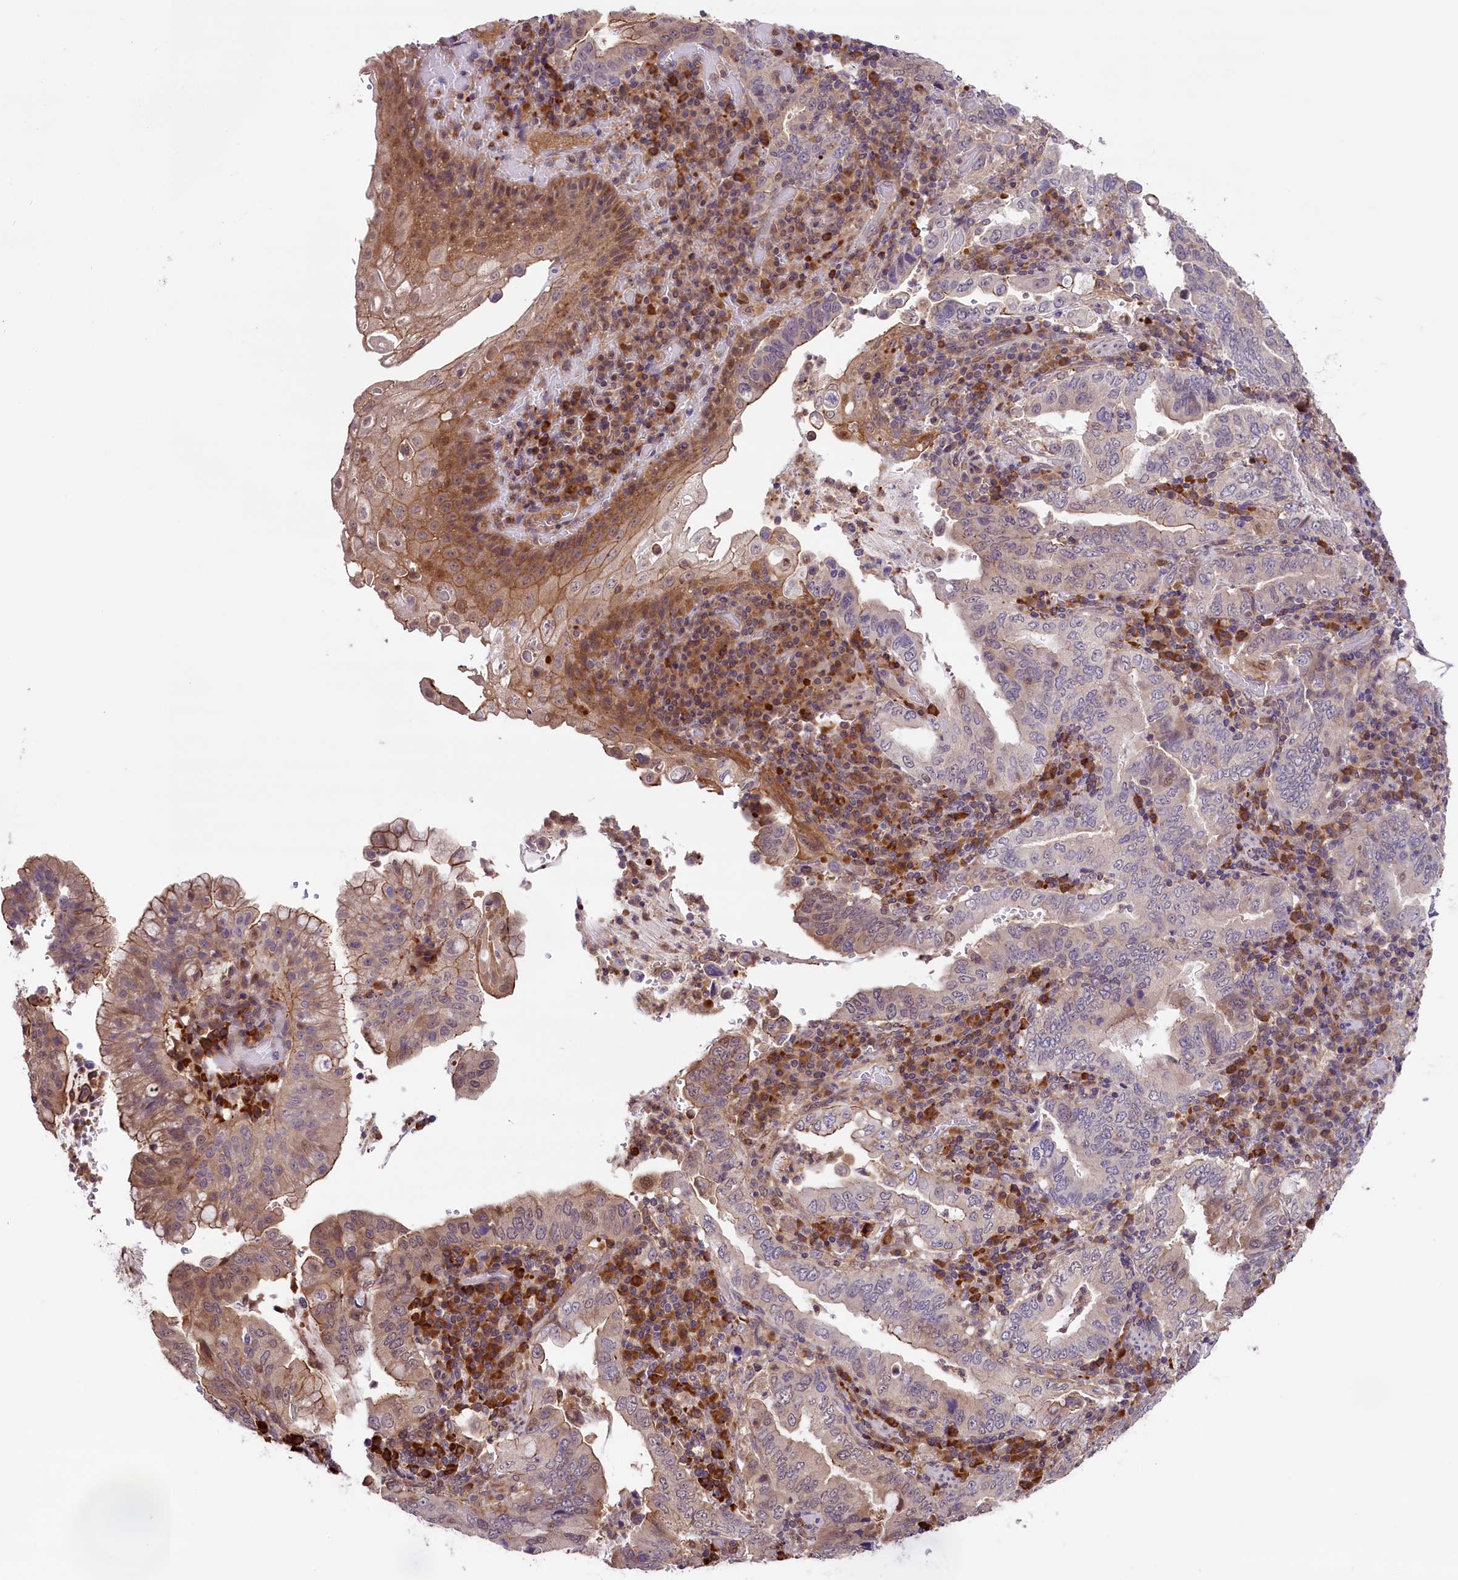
{"staining": {"intensity": "moderate", "quantity": "<25%", "location": "cytoplasmic/membranous"}, "tissue": "stomach cancer", "cell_type": "Tumor cells", "image_type": "cancer", "snomed": [{"axis": "morphology", "description": "Normal tissue, NOS"}, {"axis": "morphology", "description": "Adenocarcinoma, NOS"}, {"axis": "topography", "description": "Esophagus"}, {"axis": "topography", "description": "Stomach, upper"}, {"axis": "topography", "description": "Peripheral nerve tissue"}], "caption": "Stomach cancer (adenocarcinoma) stained with a brown dye displays moderate cytoplasmic/membranous positive staining in about <25% of tumor cells.", "gene": "RIC8A", "patient": {"sex": "male", "age": 62}}